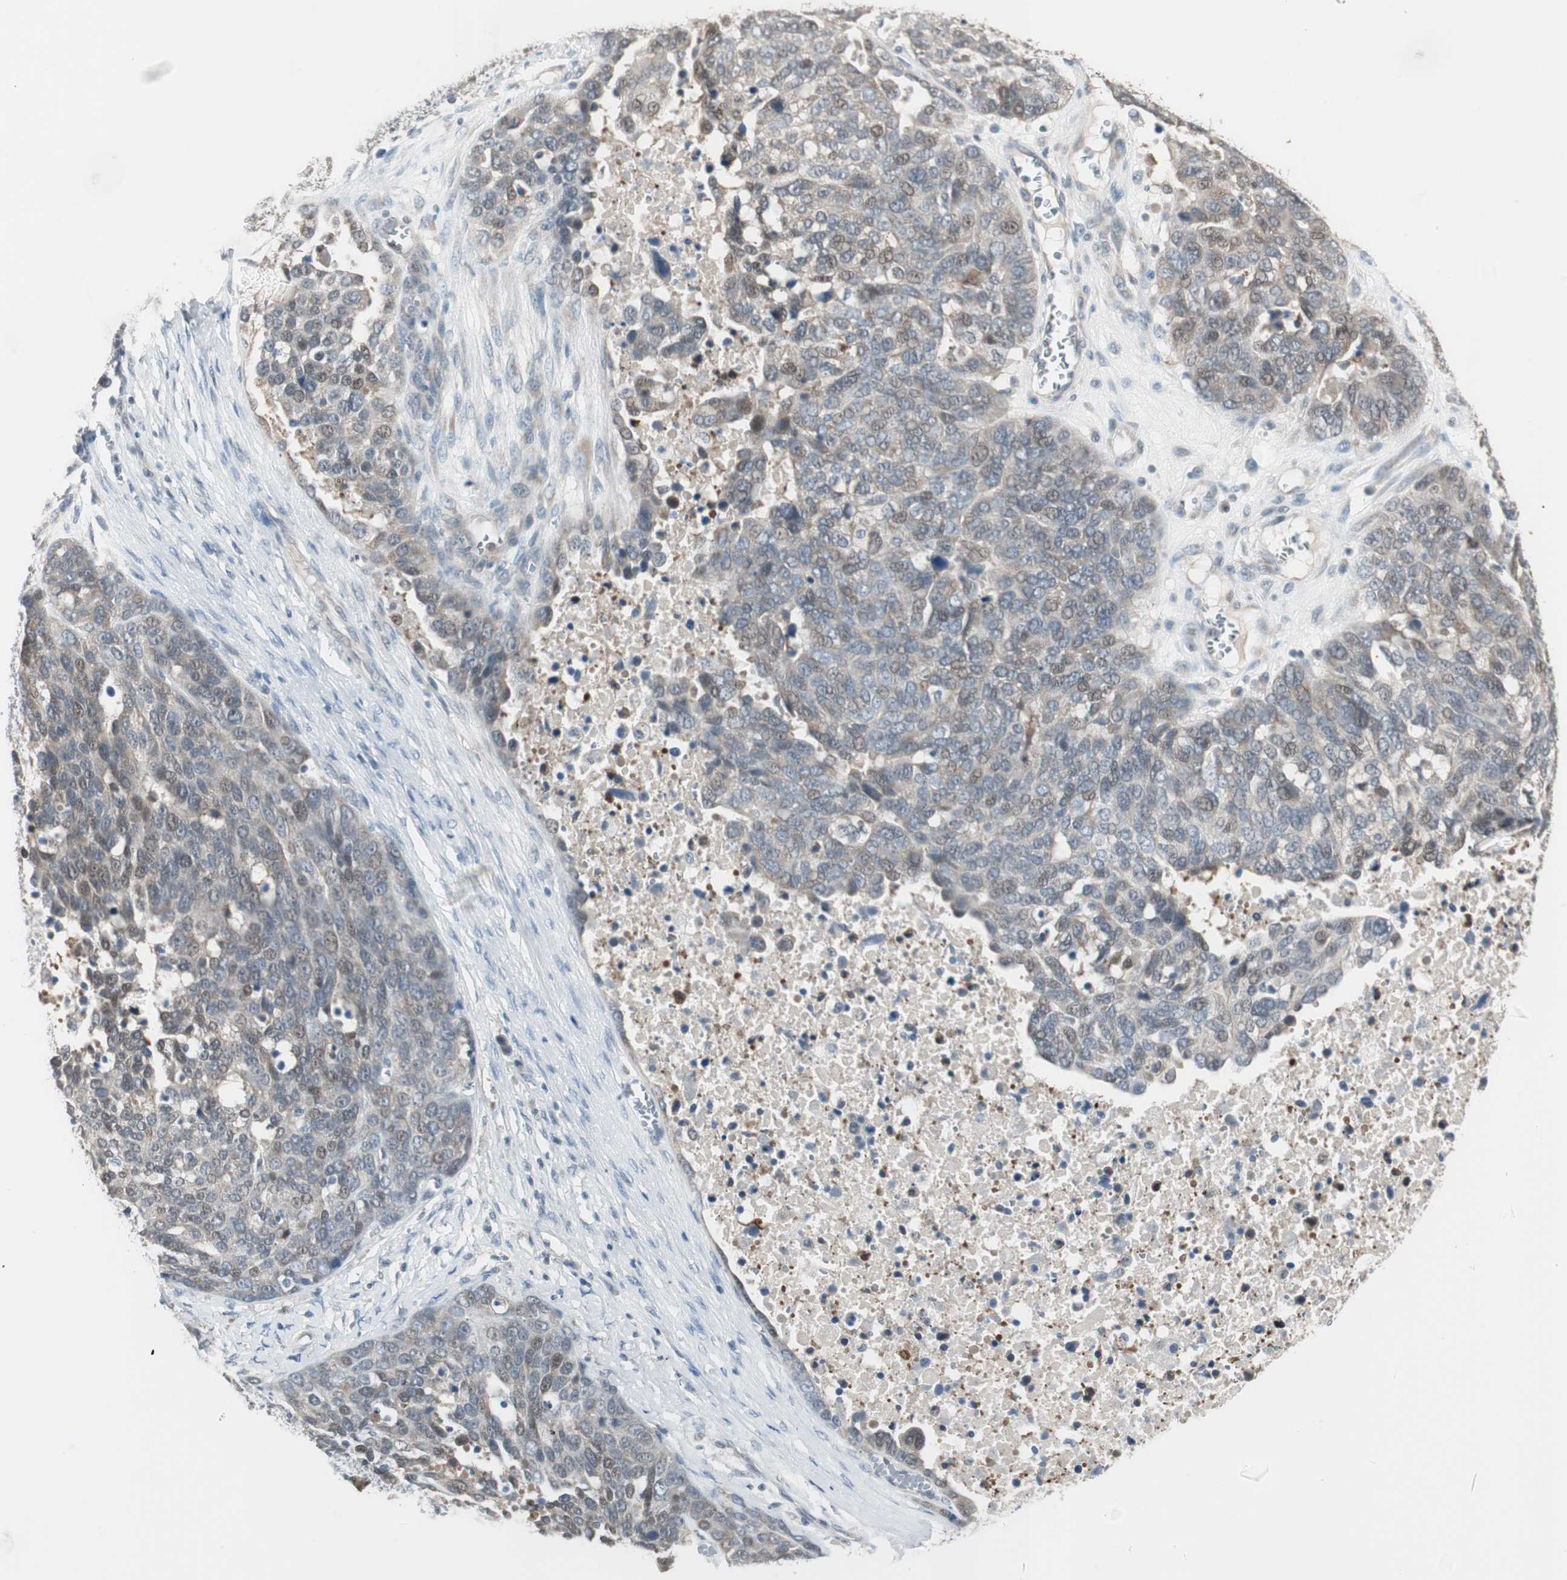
{"staining": {"intensity": "moderate", "quantity": "25%-75%", "location": "cytoplasmic/membranous,nuclear"}, "tissue": "ovarian cancer", "cell_type": "Tumor cells", "image_type": "cancer", "snomed": [{"axis": "morphology", "description": "Cystadenocarcinoma, serous, NOS"}, {"axis": "topography", "description": "Ovary"}], "caption": "Tumor cells reveal medium levels of moderate cytoplasmic/membranous and nuclear positivity in about 25%-75% of cells in human serous cystadenocarcinoma (ovarian).", "gene": "PDZK1", "patient": {"sex": "female", "age": 44}}